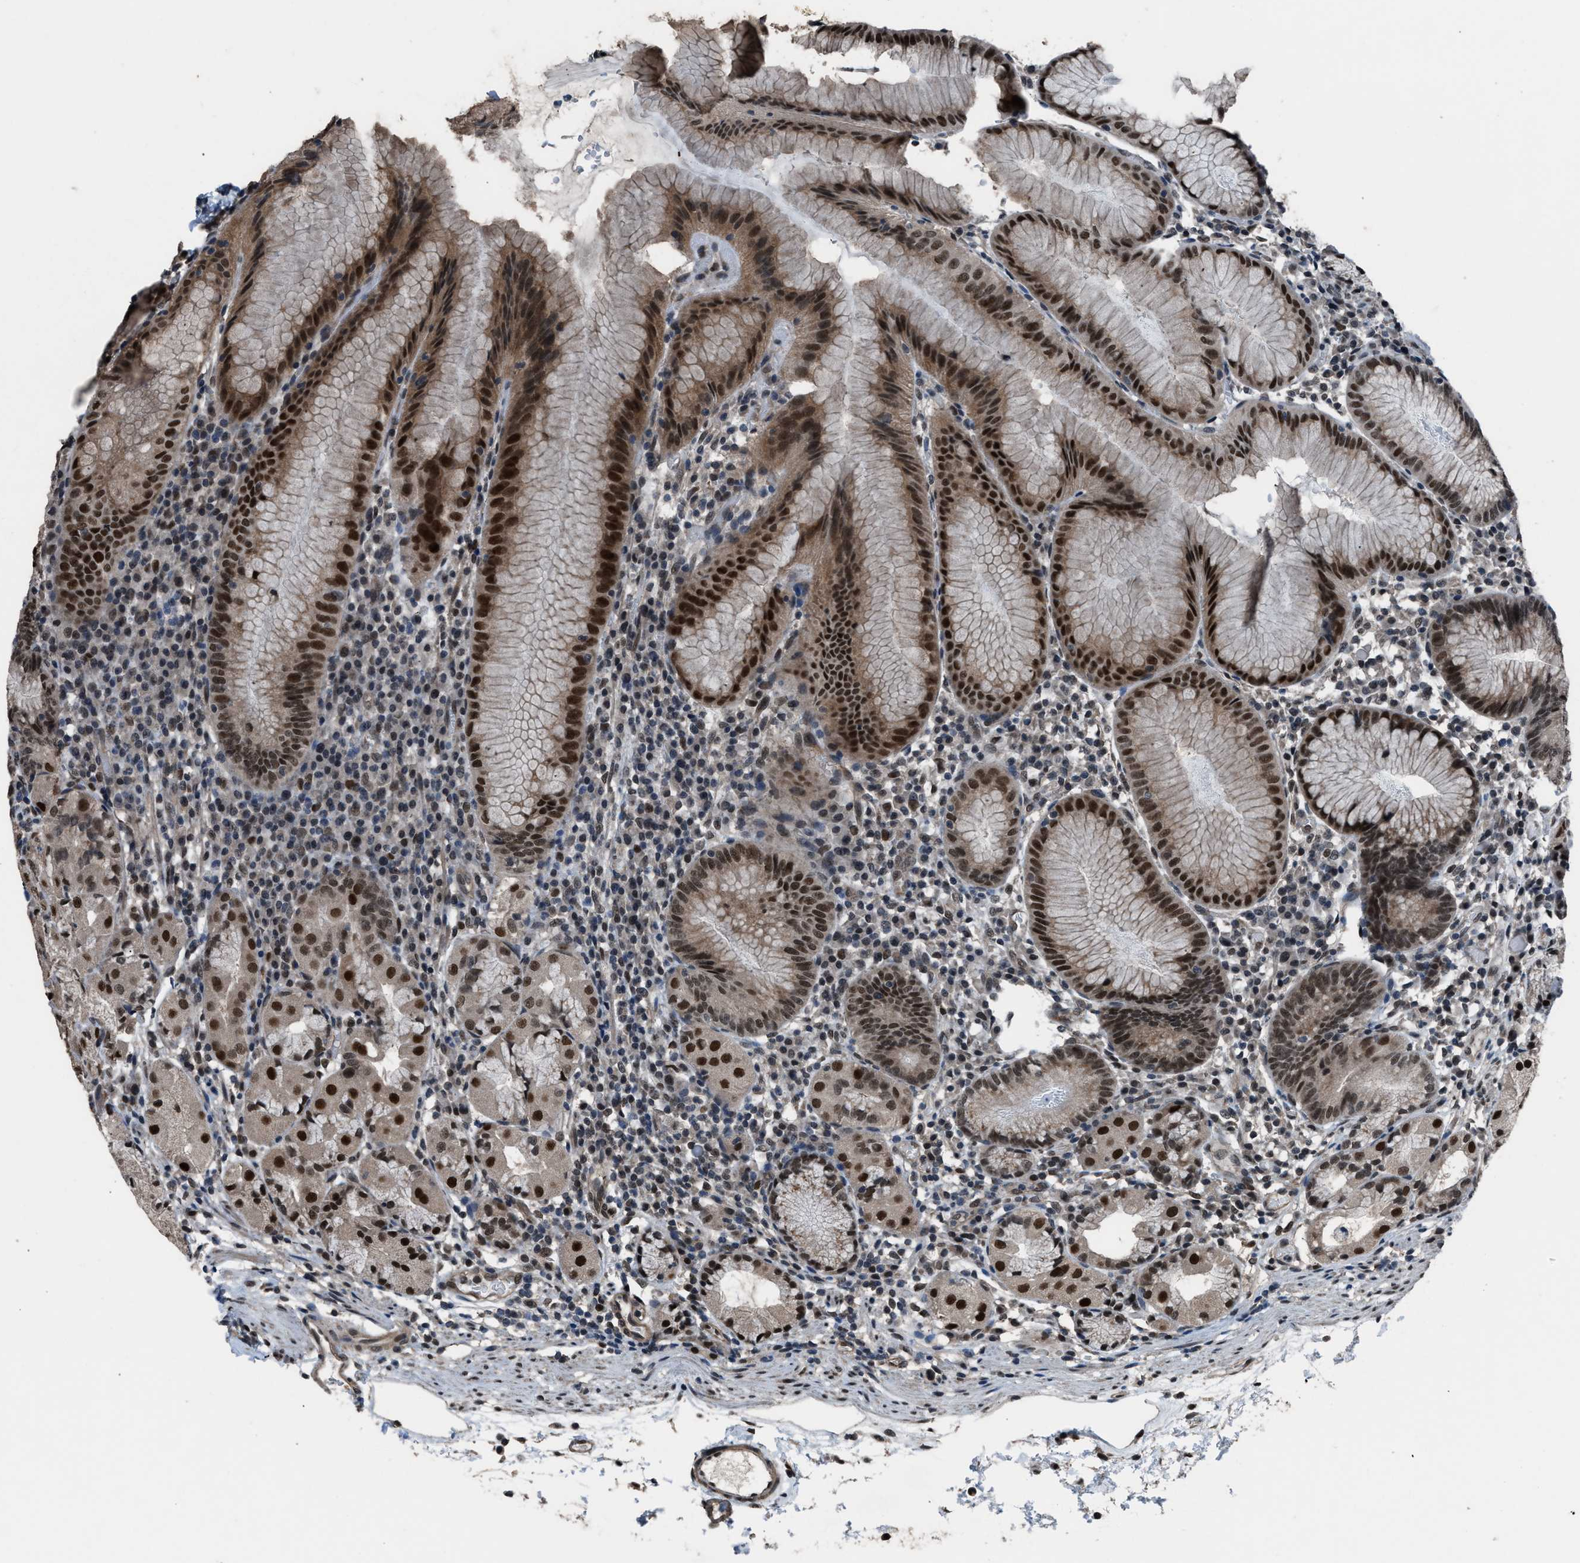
{"staining": {"intensity": "strong", "quantity": "25%-75%", "location": "cytoplasmic/membranous,nuclear"}, "tissue": "stomach", "cell_type": "Glandular cells", "image_type": "normal", "snomed": [{"axis": "morphology", "description": "Normal tissue, NOS"}, {"axis": "topography", "description": "Stomach"}, {"axis": "topography", "description": "Stomach, lower"}], "caption": "Strong cytoplasmic/membranous,nuclear expression for a protein is appreciated in approximately 25%-75% of glandular cells of normal stomach using immunohistochemistry (IHC).", "gene": "KPNA6", "patient": {"sex": "female", "age": 75}}